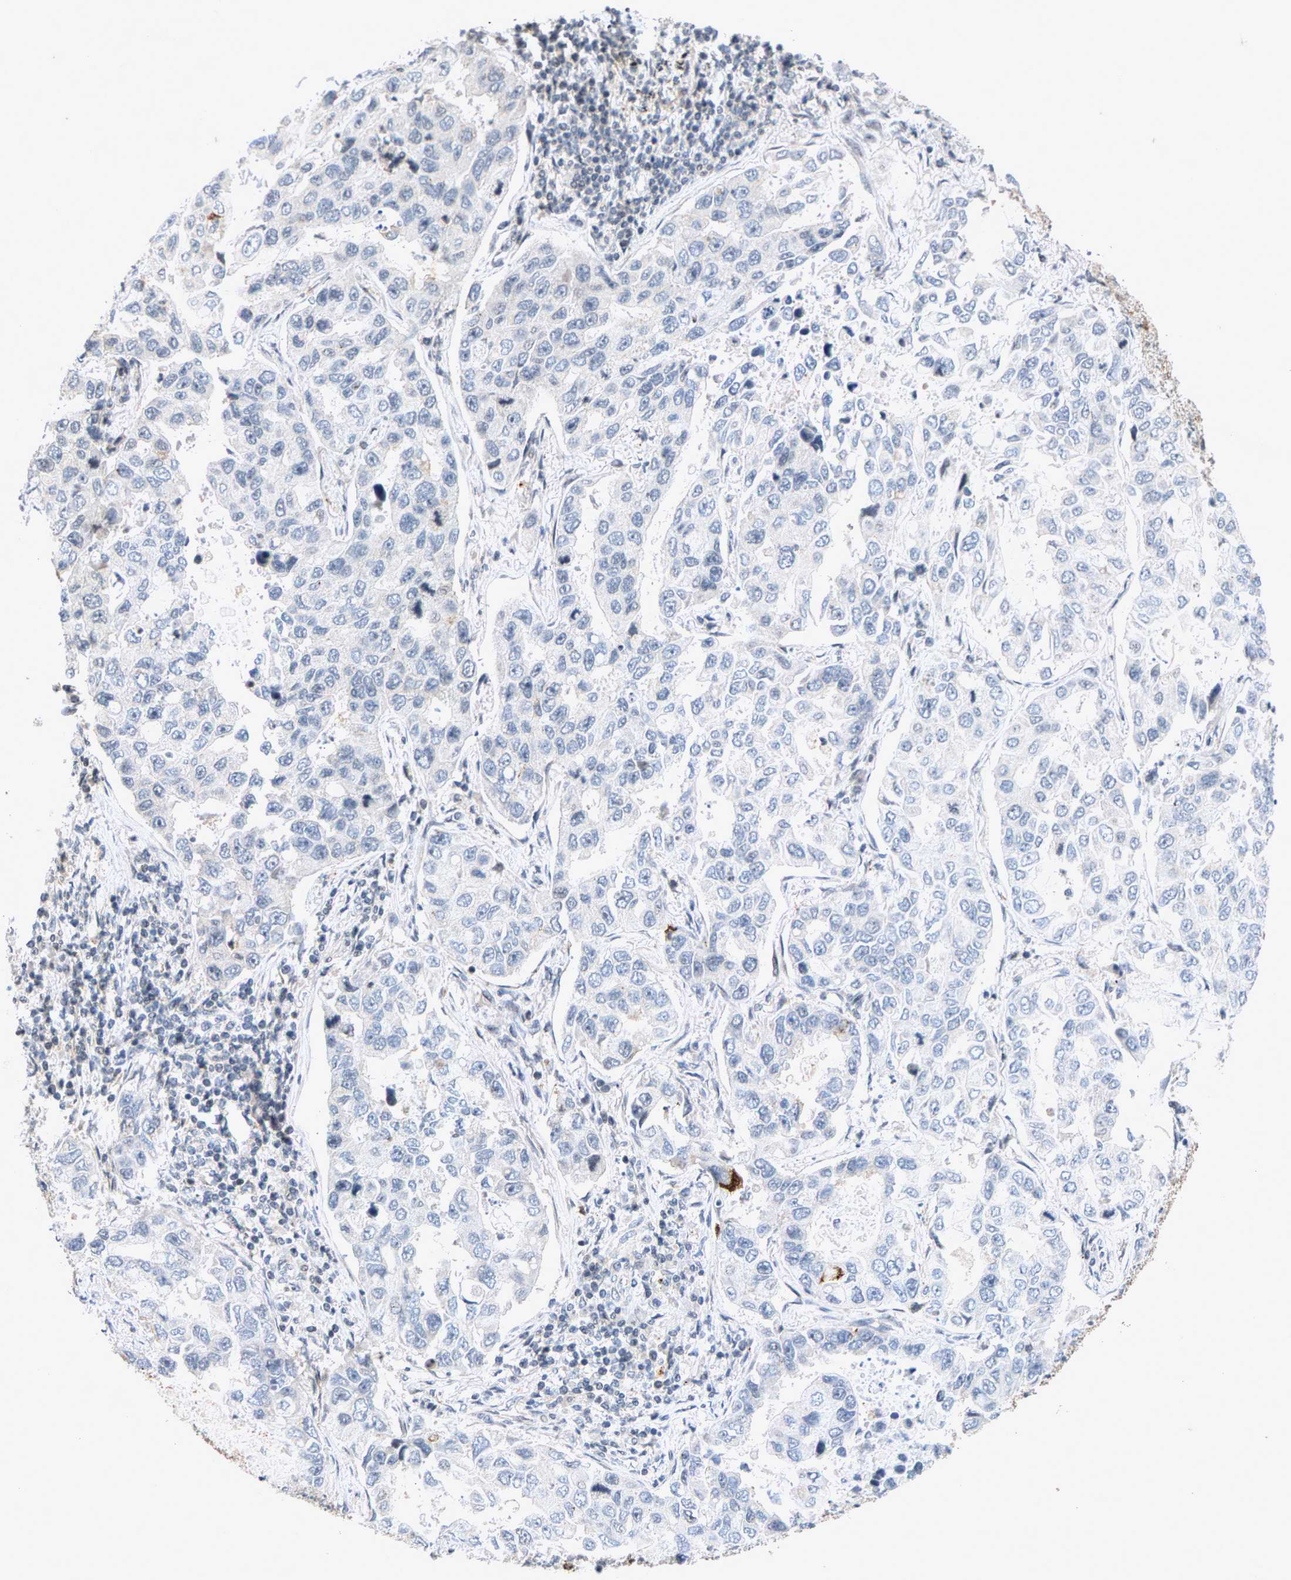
{"staining": {"intensity": "negative", "quantity": "none", "location": "none"}, "tissue": "lung cancer", "cell_type": "Tumor cells", "image_type": "cancer", "snomed": [{"axis": "morphology", "description": "Adenocarcinoma, NOS"}, {"axis": "topography", "description": "Lung"}], "caption": "Tumor cells show no significant protein expression in lung cancer. (Immunohistochemistry, brightfield microscopy, high magnification).", "gene": "ZPR1", "patient": {"sex": "male", "age": 64}}